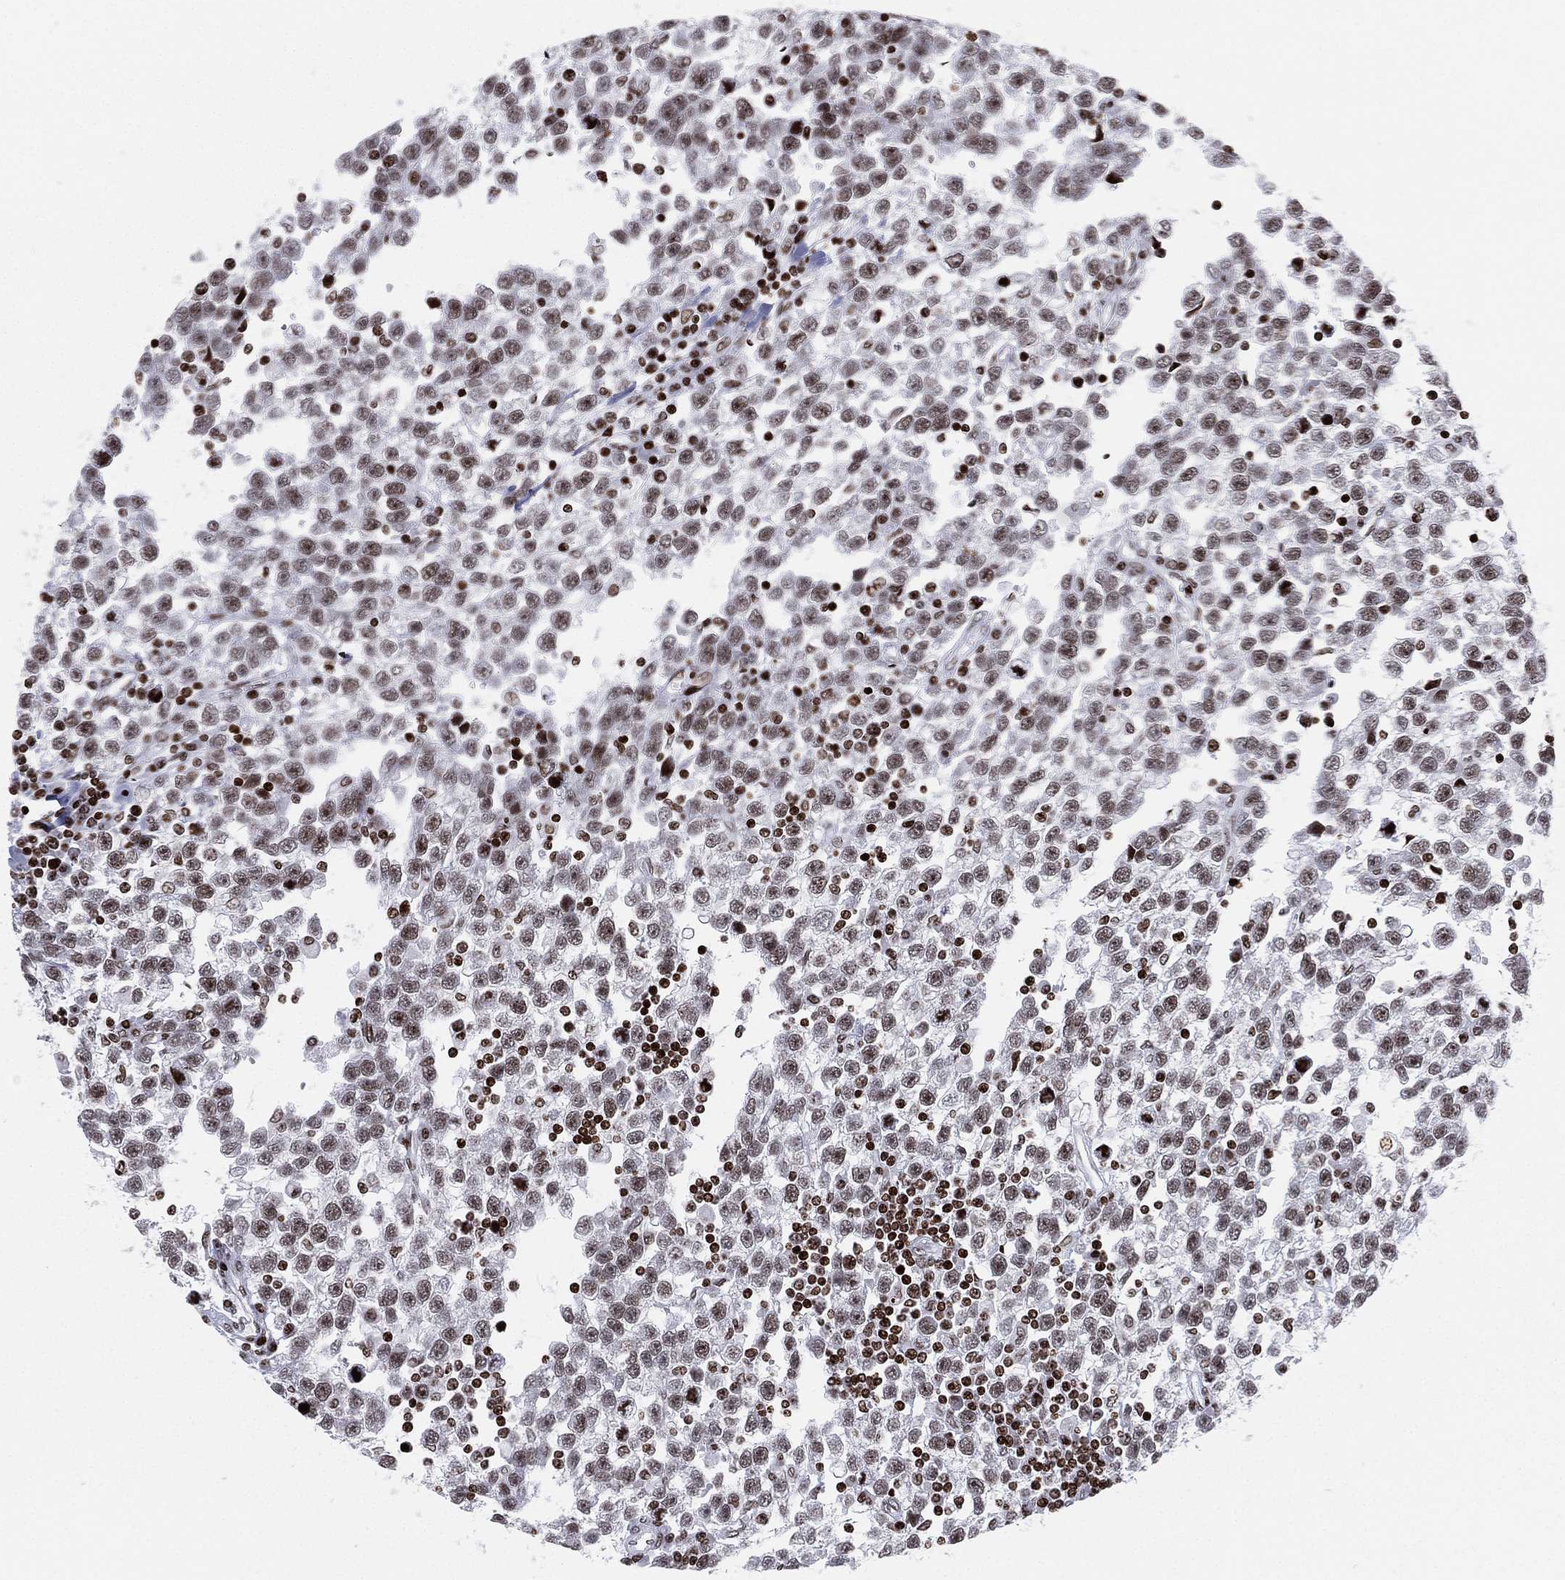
{"staining": {"intensity": "weak", "quantity": "<25%", "location": "nuclear"}, "tissue": "testis cancer", "cell_type": "Tumor cells", "image_type": "cancer", "snomed": [{"axis": "morphology", "description": "Seminoma, NOS"}, {"axis": "topography", "description": "Testis"}], "caption": "Protein analysis of testis cancer (seminoma) shows no significant staining in tumor cells.", "gene": "MFSD14A", "patient": {"sex": "male", "age": 34}}